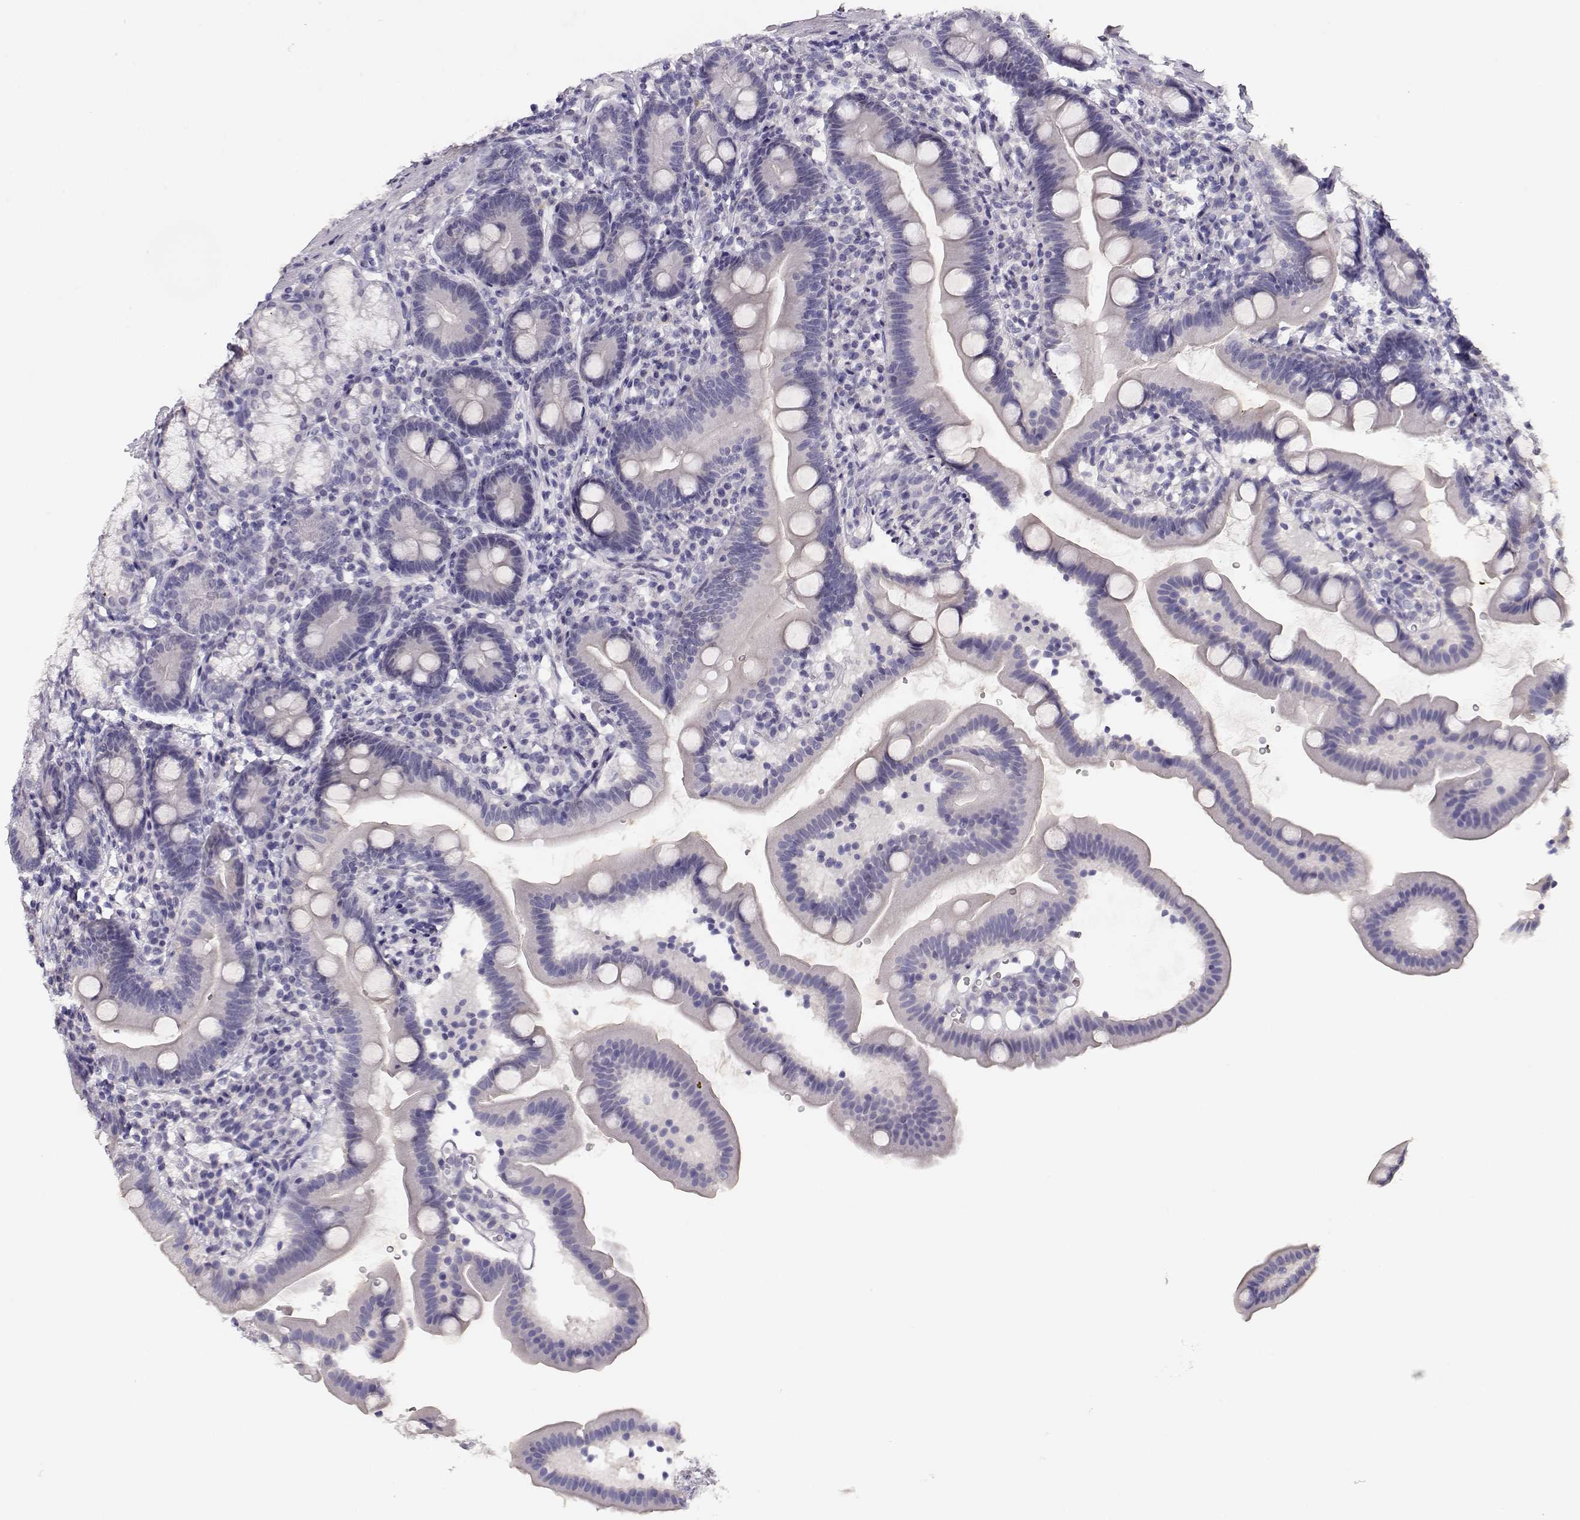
{"staining": {"intensity": "negative", "quantity": "none", "location": "none"}, "tissue": "duodenum", "cell_type": "Glandular cells", "image_type": "normal", "snomed": [{"axis": "morphology", "description": "Normal tissue, NOS"}, {"axis": "topography", "description": "Duodenum"}], "caption": "An immunohistochemistry image of unremarkable duodenum is shown. There is no staining in glandular cells of duodenum. The staining was performed using DAB (3,3'-diaminobenzidine) to visualize the protein expression in brown, while the nuclei were stained in blue with hematoxylin (Magnification: 20x).", "gene": "MAGEC1", "patient": {"sex": "female", "age": 67}}